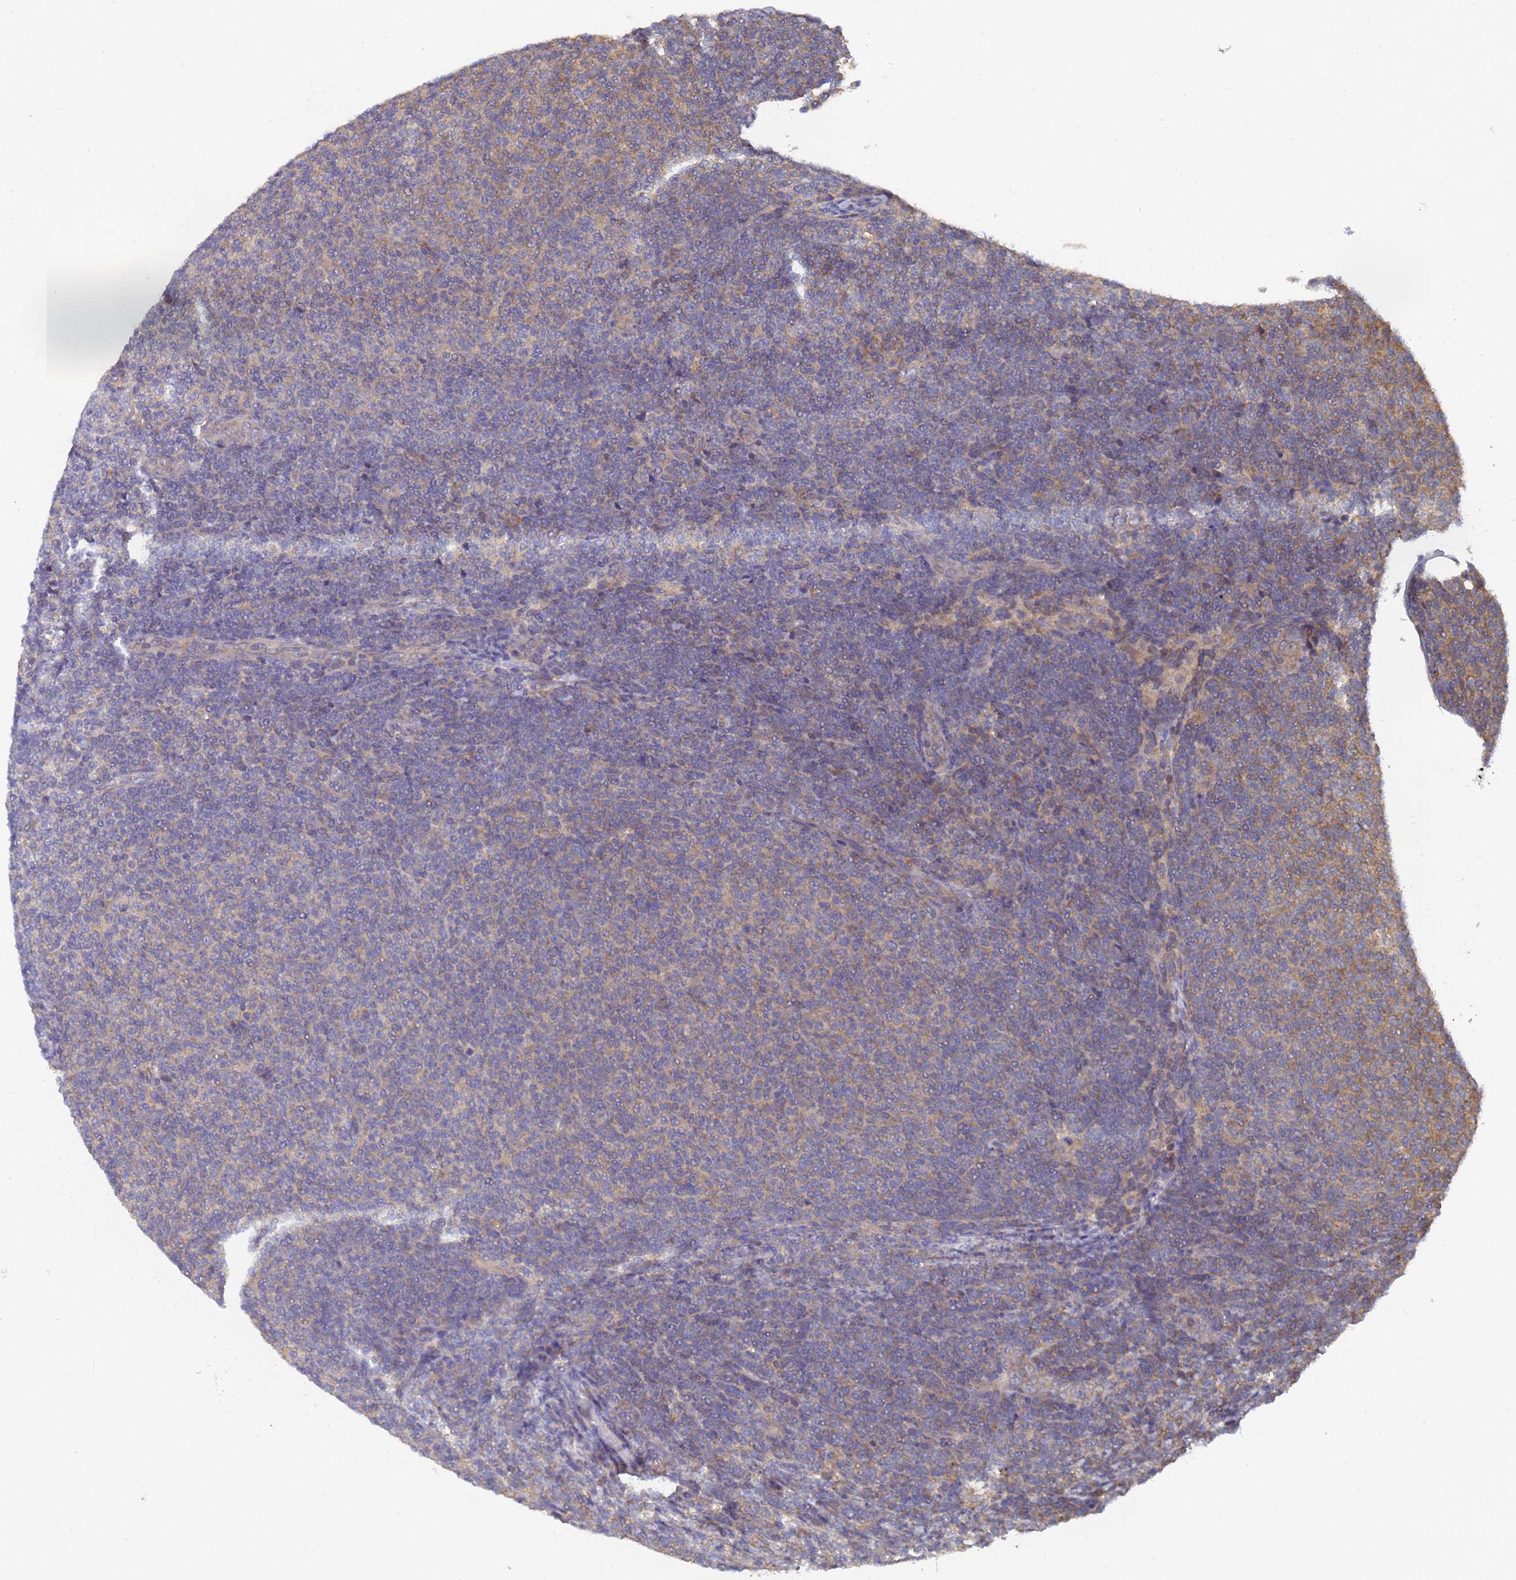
{"staining": {"intensity": "weak", "quantity": "<25%", "location": "cytoplasmic/membranous"}, "tissue": "lymphoma", "cell_type": "Tumor cells", "image_type": "cancer", "snomed": [{"axis": "morphology", "description": "Malignant lymphoma, non-Hodgkin's type, Low grade"}, {"axis": "topography", "description": "Lymph node"}], "caption": "Tumor cells show no significant expression in low-grade malignant lymphoma, non-Hodgkin's type.", "gene": "ALS2CL", "patient": {"sex": "male", "age": 66}}